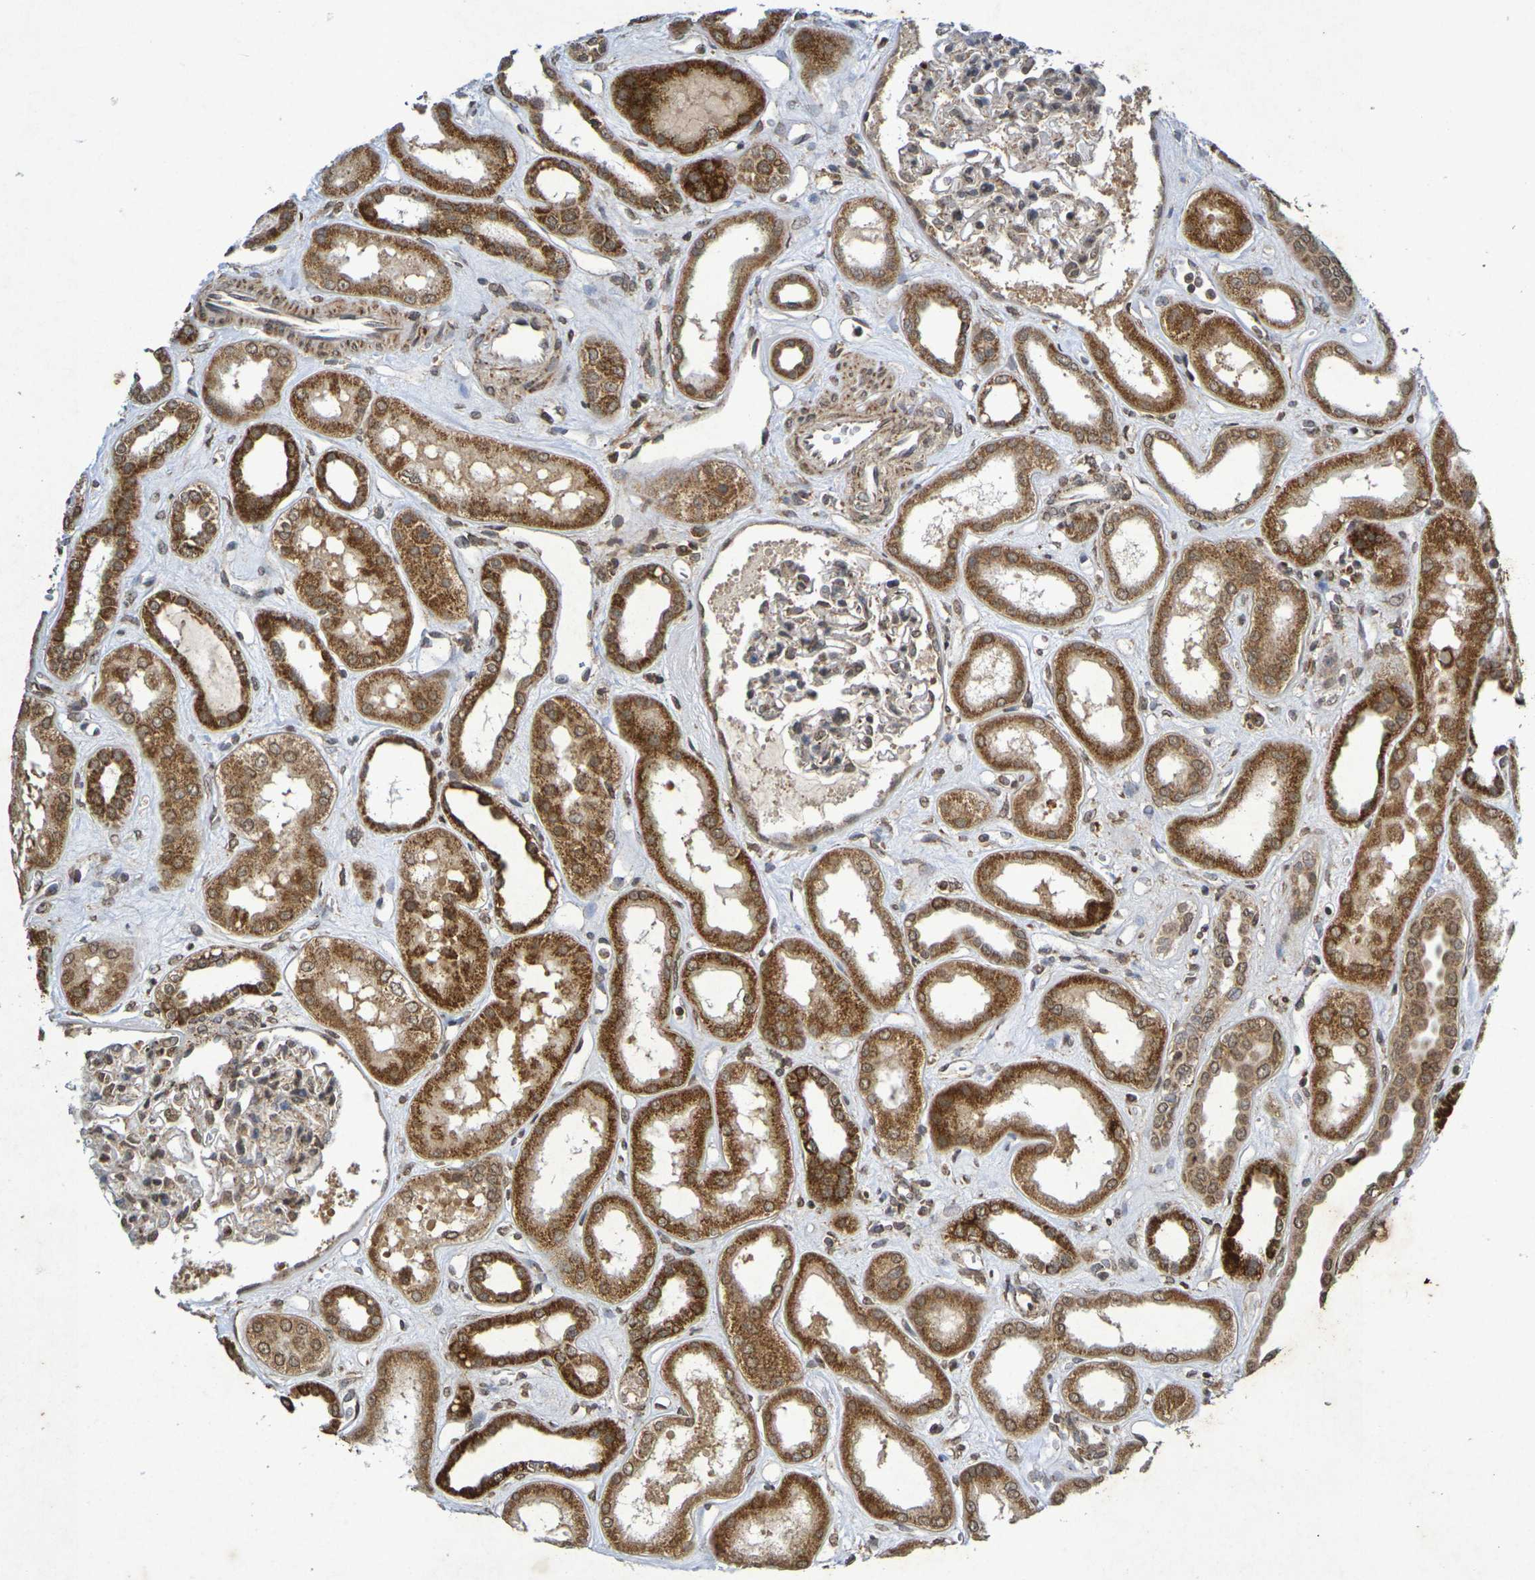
{"staining": {"intensity": "moderate", "quantity": "25%-75%", "location": "cytoplasmic/membranous,nuclear"}, "tissue": "kidney", "cell_type": "Cells in glomeruli", "image_type": "normal", "snomed": [{"axis": "morphology", "description": "Normal tissue, NOS"}, {"axis": "topography", "description": "Kidney"}], "caption": "The immunohistochemical stain labels moderate cytoplasmic/membranous,nuclear expression in cells in glomeruli of benign kidney.", "gene": "GUCY1A2", "patient": {"sex": "male", "age": 59}}